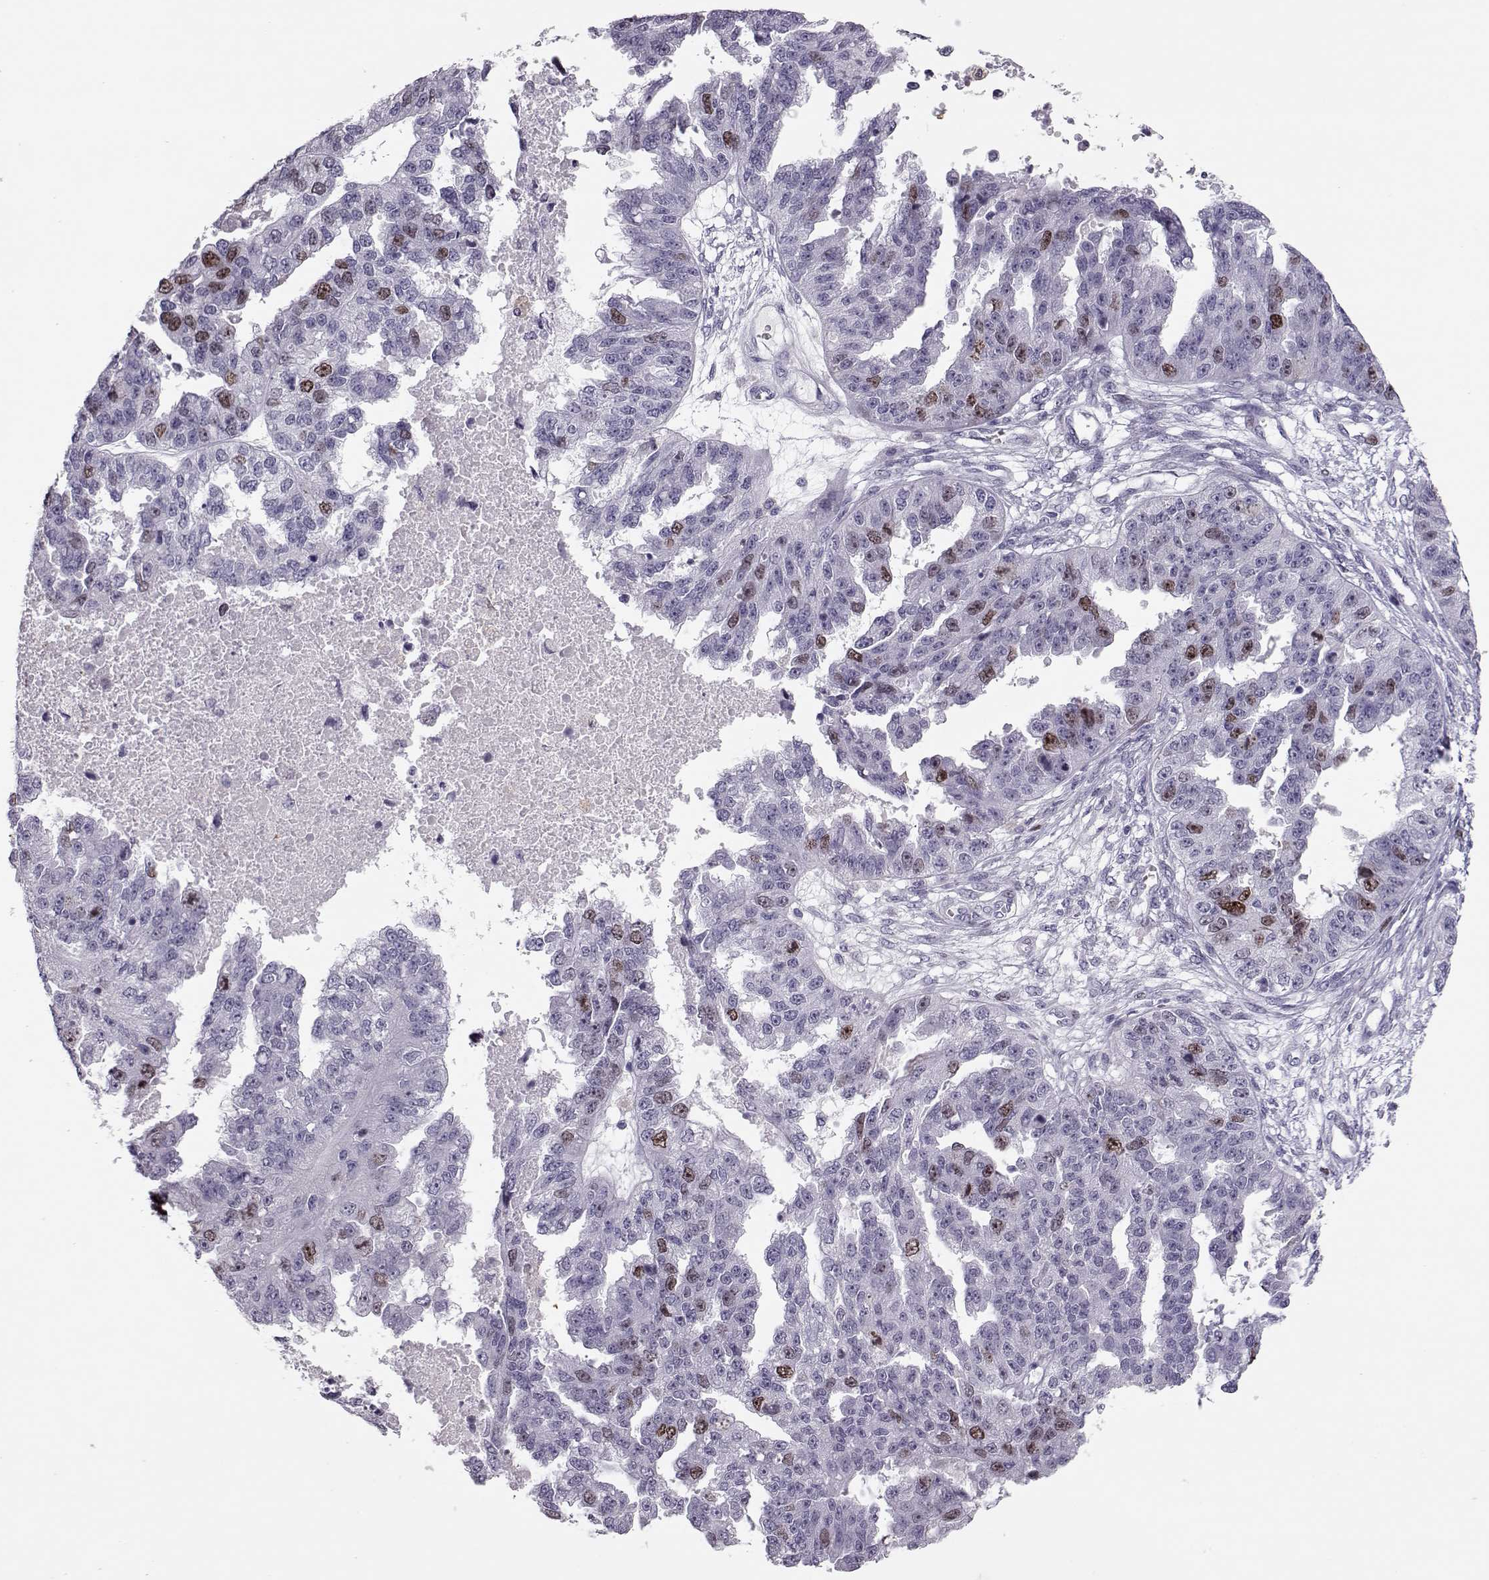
{"staining": {"intensity": "moderate", "quantity": "<25%", "location": "nuclear"}, "tissue": "ovarian cancer", "cell_type": "Tumor cells", "image_type": "cancer", "snomed": [{"axis": "morphology", "description": "Cystadenocarcinoma, serous, NOS"}, {"axis": "topography", "description": "Ovary"}], "caption": "Protein analysis of ovarian cancer tissue shows moderate nuclear staining in about <25% of tumor cells. Immunohistochemistry stains the protein in brown and the nuclei are stained blue.", "gene": "SGO1", "patient": {"sex": "female", "age": 58}}